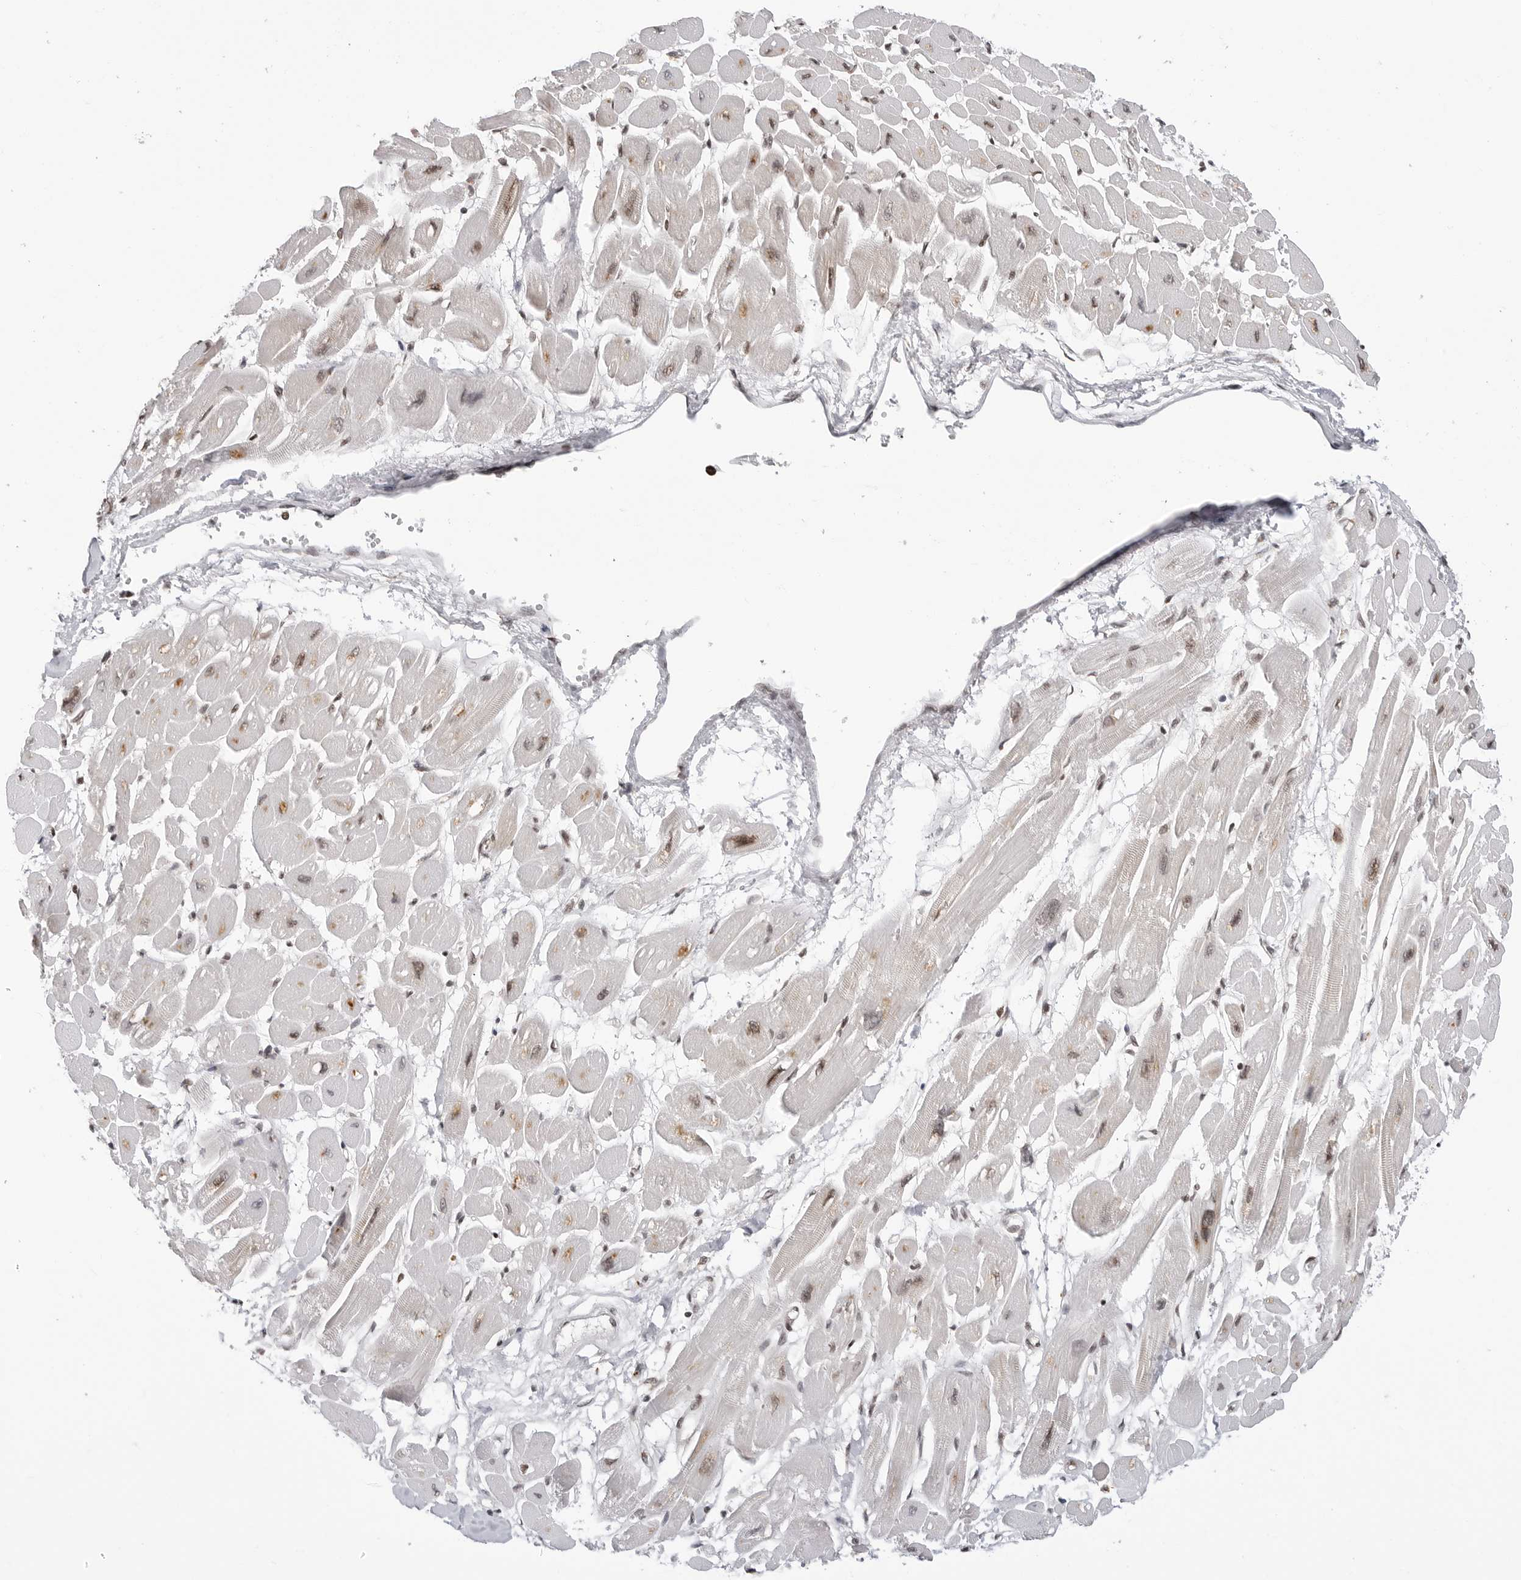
{"staining": {"intensity": "weak", "quantity": "25%-75%", "location": "nuclear"}, "tissue": "heart muscle", "cell_type": "Cardiomyocytes", "image_type": "normal", "snomed": [{"axis": "morphology", "description": "Normal tissue, NOS"}, {"axis": "topography", "description": "Heart"}], "caption": "Protein staining by IHC shows weak nuclear expression in approximately 25%-75% of cardiomyocytes in unremarkable heart muscle. (Stains: DAB in brown, nuclei in blue, Microscopy: brightfield microscopy at high magnification).", "gene": "C8orf33", "patient": {"sex": "female", "age": 54}}